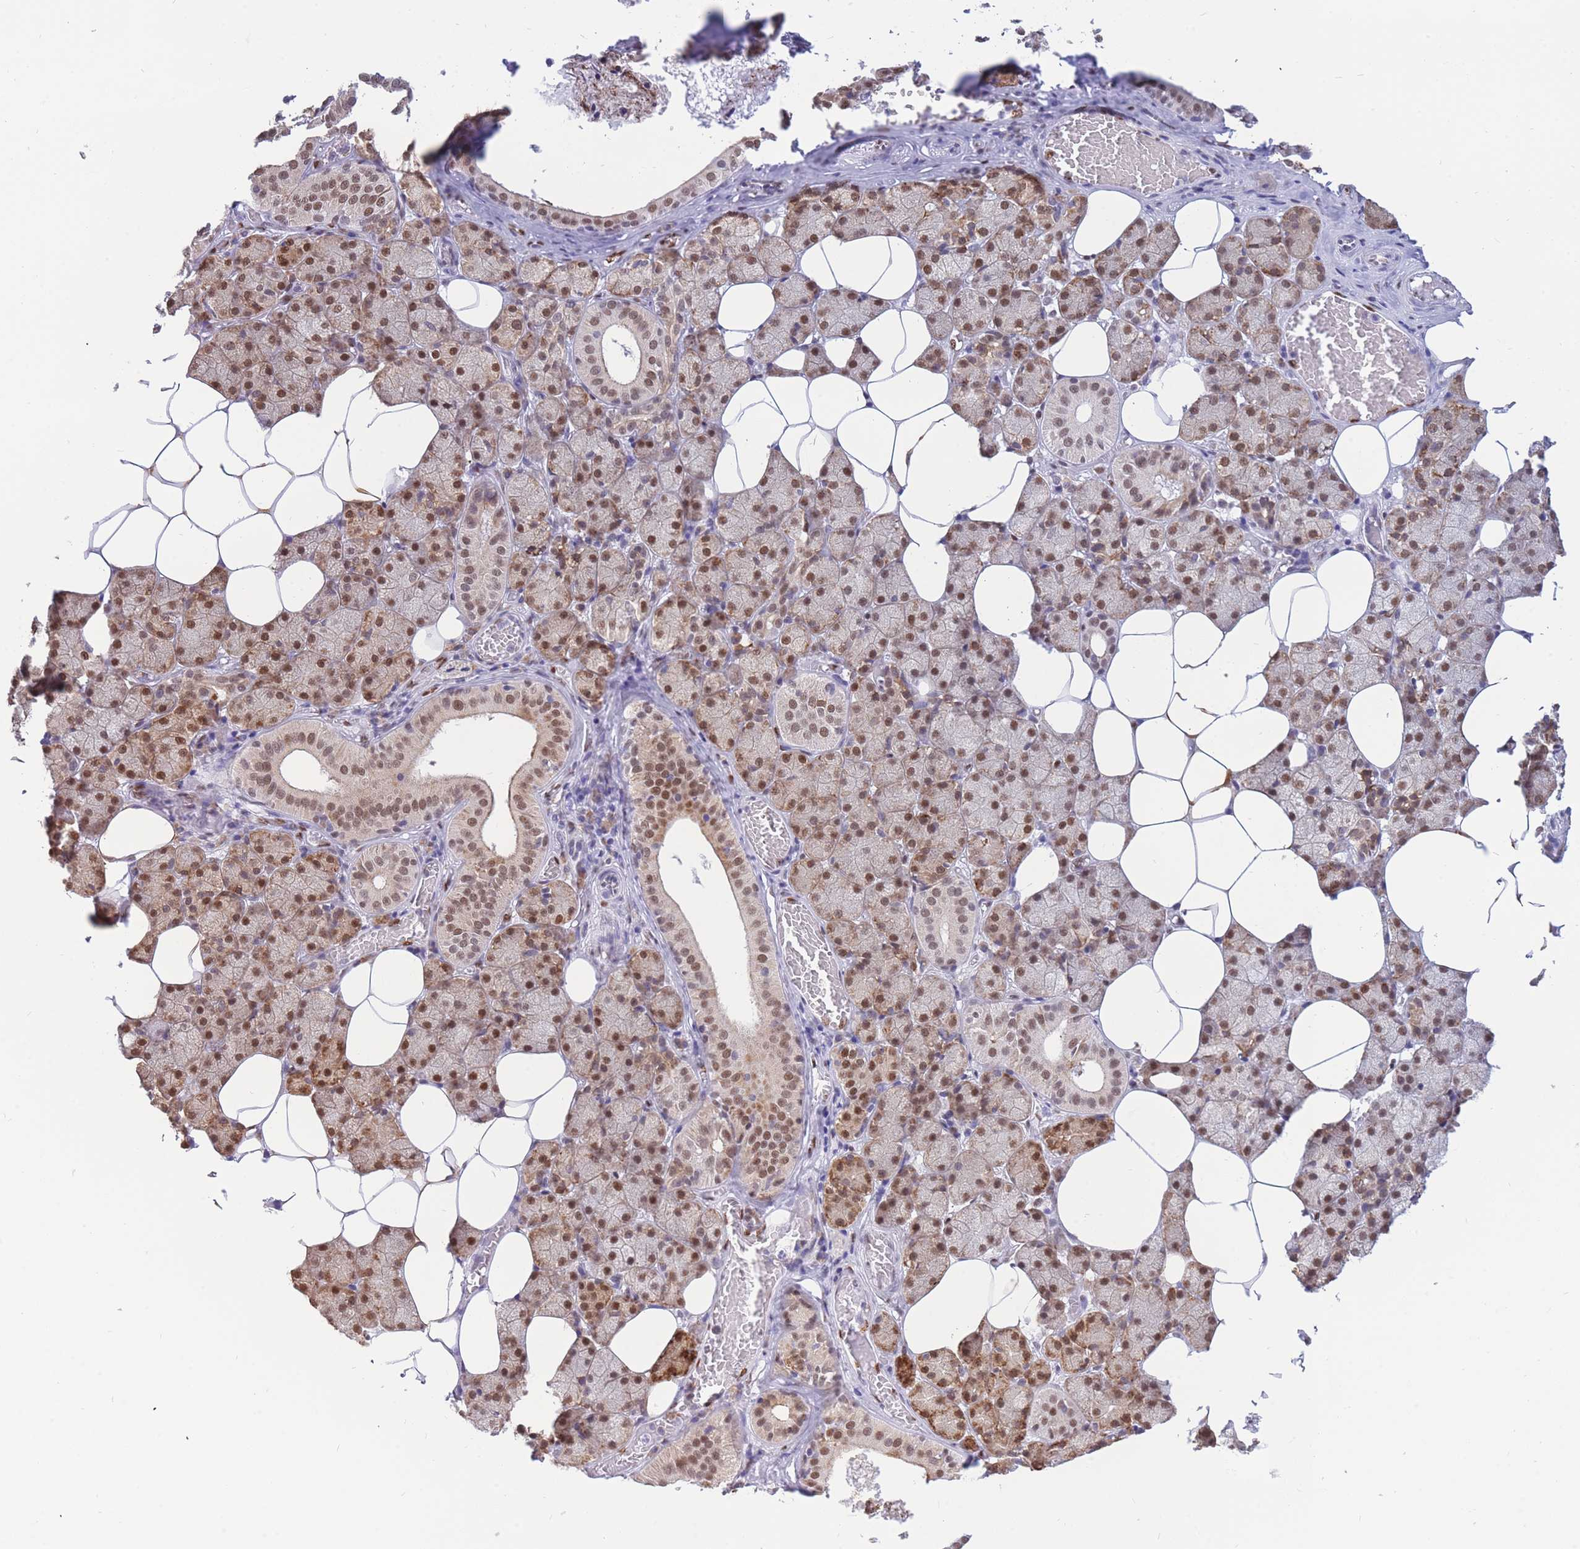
{"staining": {"intensity": "moderate", "quantity": ">75%", "location": "cytoplasmic/membranous,nuclear"}, "tissue": "salivary gland", "cell_type": "Glandular cells", "image_type": "normal", "snomed": [{"axis": "morphology", "description": "Normal tissue, NOS"}, {"axis": "topography", "description": "Salivary gland"}], "caption": "This histopathology image demonstrates immunohistochemistry (IHC) staining of benign salivary gland, with medium moderate cytoplasmic/membranous,nuclear positivity in about >75% of glandular cells.", "gene": "FAM153A", "patient": {"sex": "female", "age": 33}}